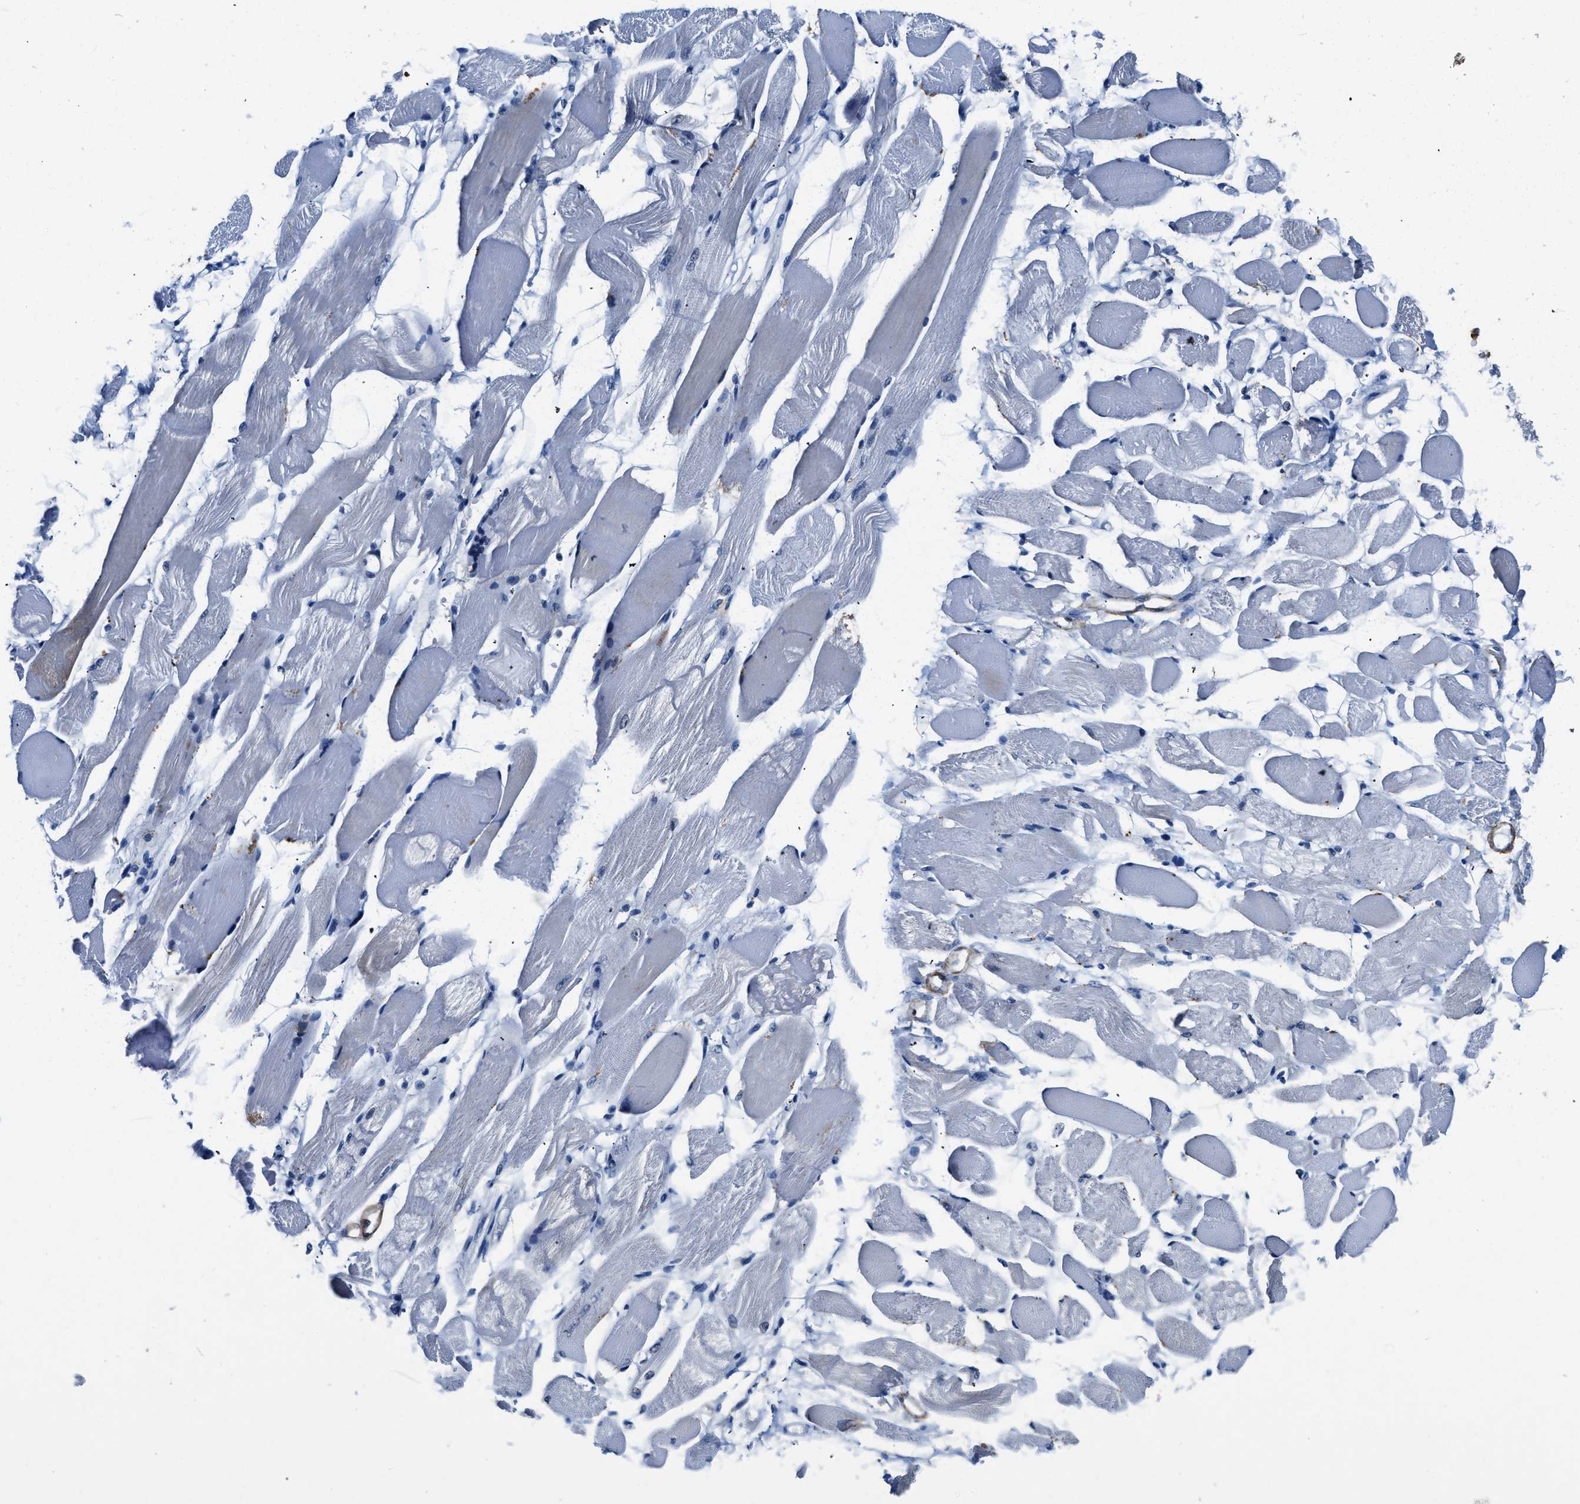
{"staining": {"intensity": "weak", "quantity": "<25%", "location": "cytoplasmic/membranous"}, "tissue": "skeletal muscle", "cell_type": "Myocytes", "image_type": "normal", "snomed": [{"axis": "morphology", "description": "Normal tissue, NOS"}, {"axis": "topography", "description": "Skeletal muscle"}, {"axis": "topography", "description": "Peripheral nerve tissue"}], "caption": "DAB (3,3'-diaminobenzidine) immunohistochemical staining of normal skeletal muscle reveals no significant positivity in myocytes.", "gene": "LANCL2", "patient": {"sex": "female", "age": 84}}